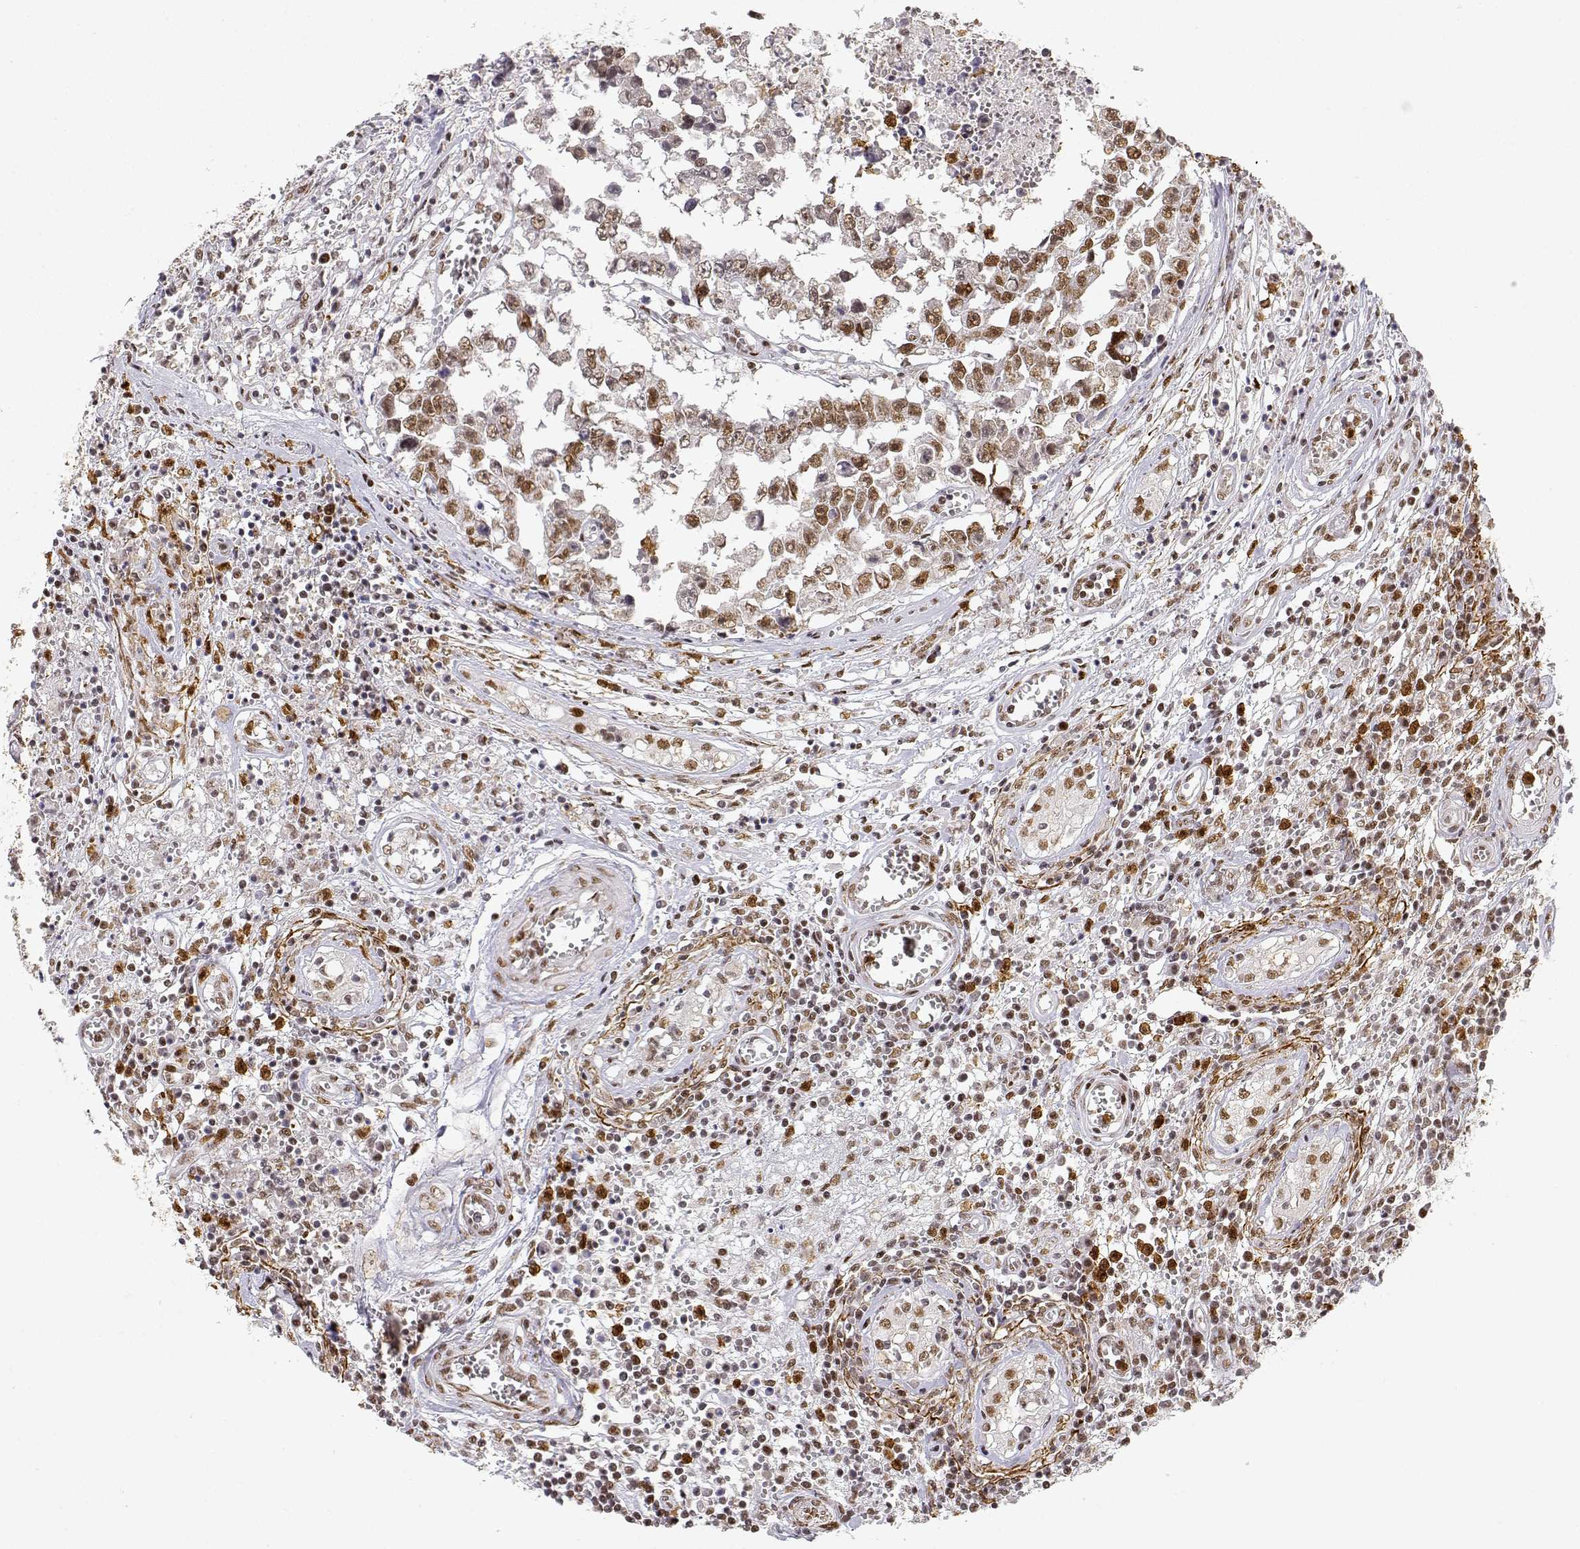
{"staining": {"intensity": "moderate", "quantity": ">75%", "location": "nuclear"}, "tissue": "testis cancer", "cell_type": "Tumor cells", "image_type": "cancer", "snomed": [{"axis": "morphology", "description": "Carcinoma, Embryonal, NOS"}, {"axis": "topography", "description": "Testis"}], "caption": "A medium amount of moderate nuclear staining is present in approximately >75% of tumor cells in testis cancer (embryonal carcinoma) tissue.", "gene": "RSF1", "patient": {"sex": "male", "age": 36}}